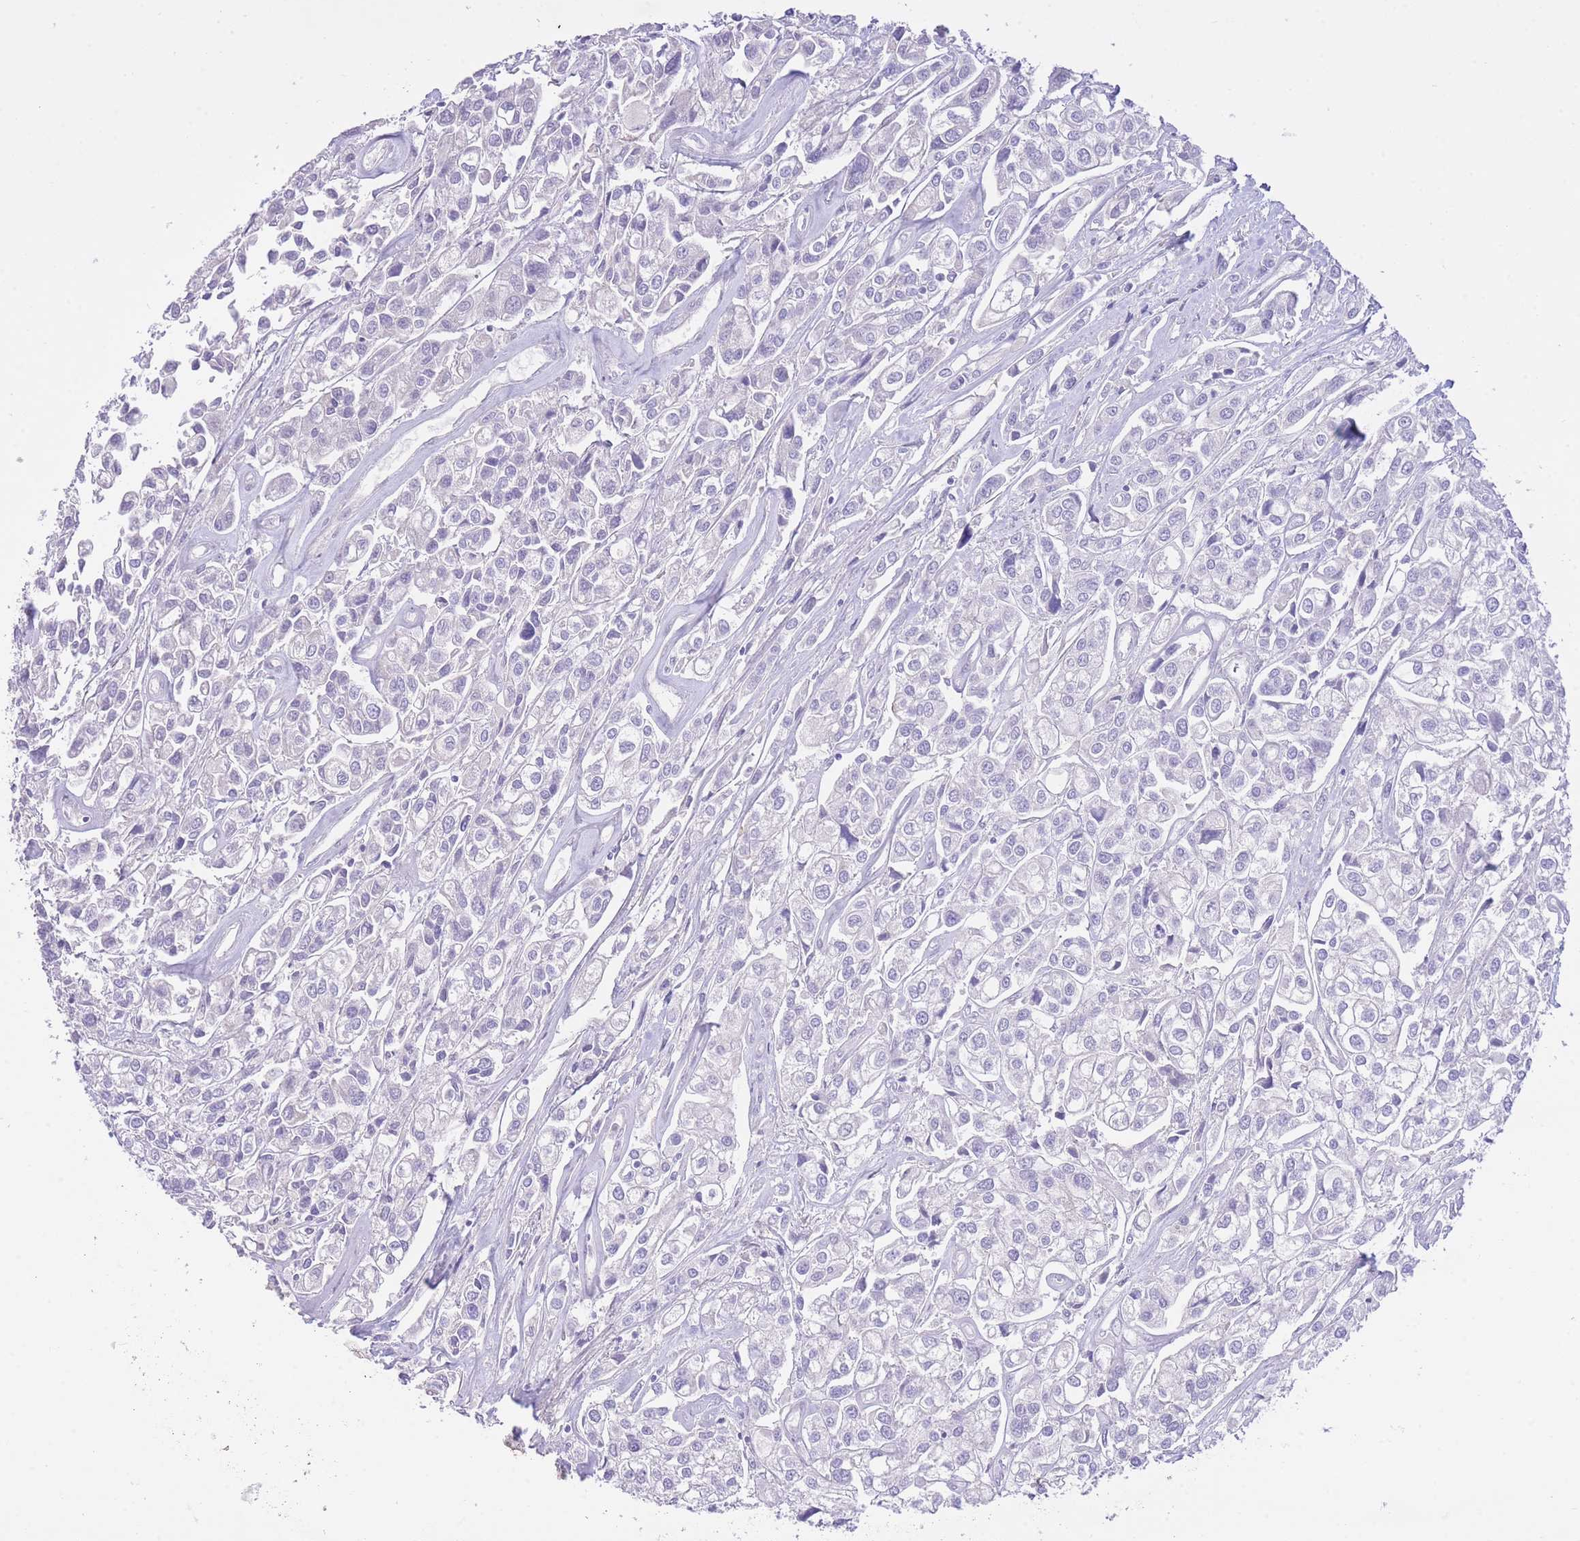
{"staining": {"intensity": "negative", "quantity": "none", "location": "none"}, "tissue": "urothelial cancer", "cell_type": "Tumor cells", "image_type": "cancer", "snomed": [{"axis": "morphology", "description": "Urothelial carcinoma, High grade"}, {"axis": "topography", "description": "Urinary bladder"}], "caption": "This micrograph is of urothelial cancer stained with IHC to label a protein in brown with the nuclei are counter-stained blue. There is no positivity in tumor cells.", "gene": "PGM1", "patient": {"sex": "male", "age": 67}}